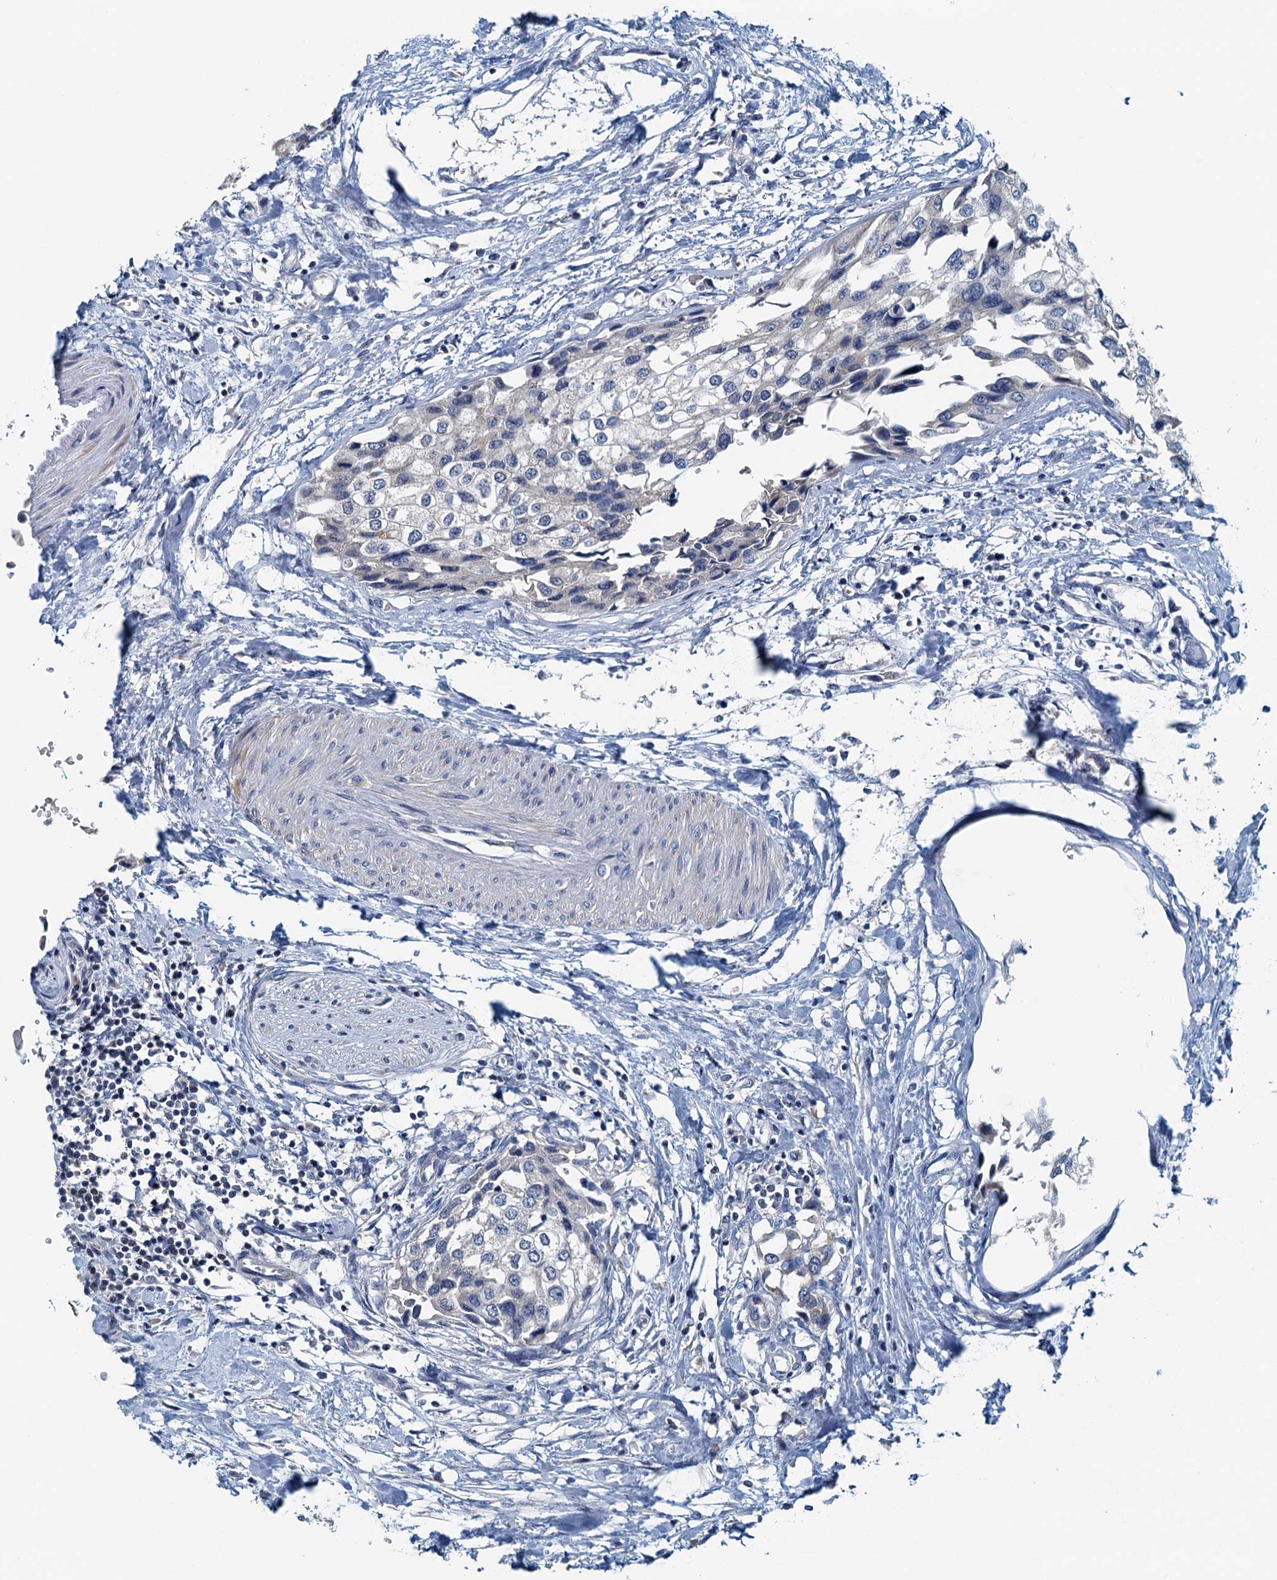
{"staining": {"intensity": "negative", "quantity": "none", "location": "none"}, "tissue": "urothelial cancer", "cell_type": "Tumor cells", "image_type": "cancer", "snomed": [{"axis": "morphology", "description": "Urothelial carcinoma, High grade"}, {"axis": "topography", "description": "Urinary bladder"}], "caption": "A micrograph of urothelial carcinoma (high-grade) stained for a protein demonstrates no brown staining in tumor cells. (DAB (3,3'-diaminobenzidine) IHC visualized using brightfield microscopy, high magnification).", "gene": "DTD1", "patient": {"sex": "male", "age": 64}}